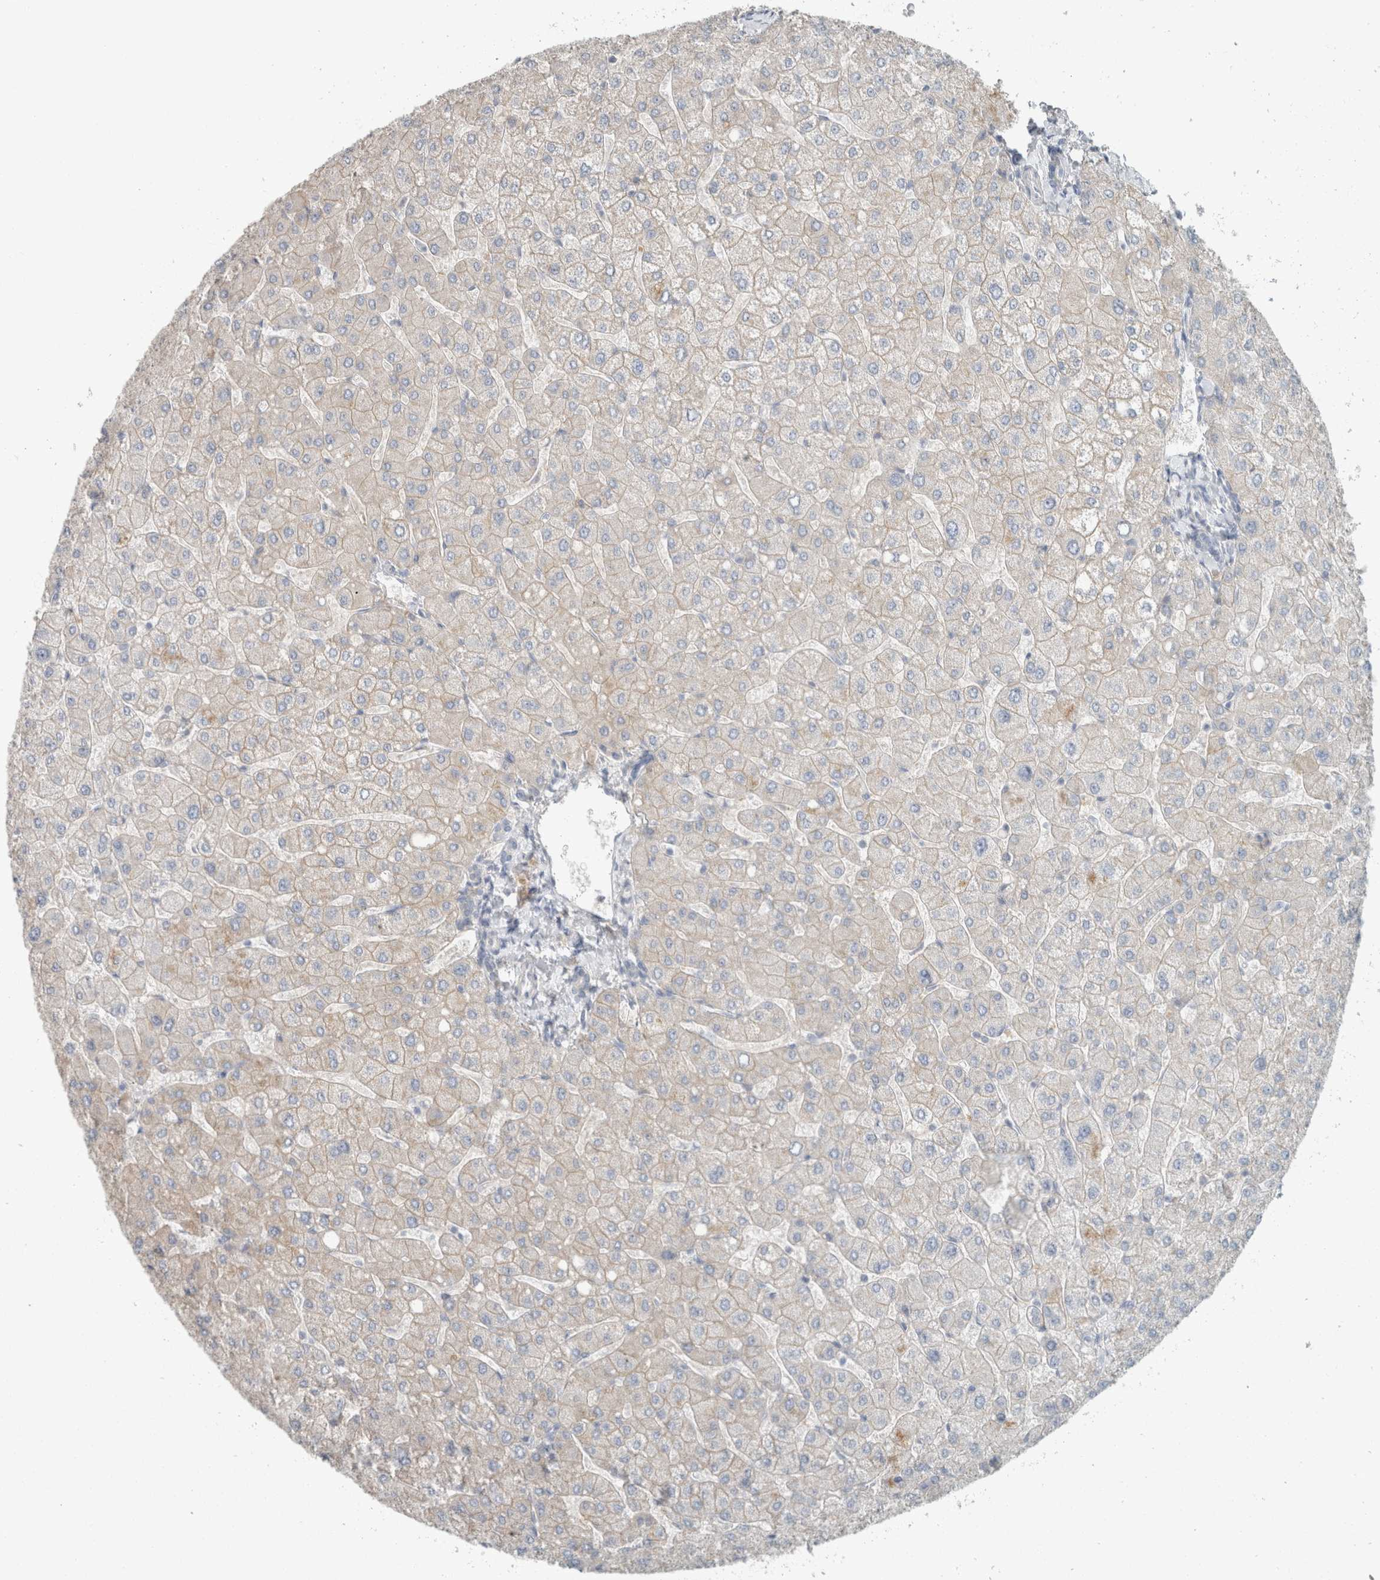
{"staining": {"intensity": "negative", "quantity": "none", "location": "none"}, "tissue": "liver", "cell_type": "Cholangiocytes", "image_type": "normal", "snomed": [{"axis": "morphology", "description": "Normal tissue, NOS"}, {"axis": "topography", "description": "Liver"}], "caption": "A histopathology image of human liver is negative for staining in cholangiocytes. (DAB IHC visualized using brightfield microscopy, high magnification).", "gene": "SCIN", "patient": {"sex": "male", "age": 55}}